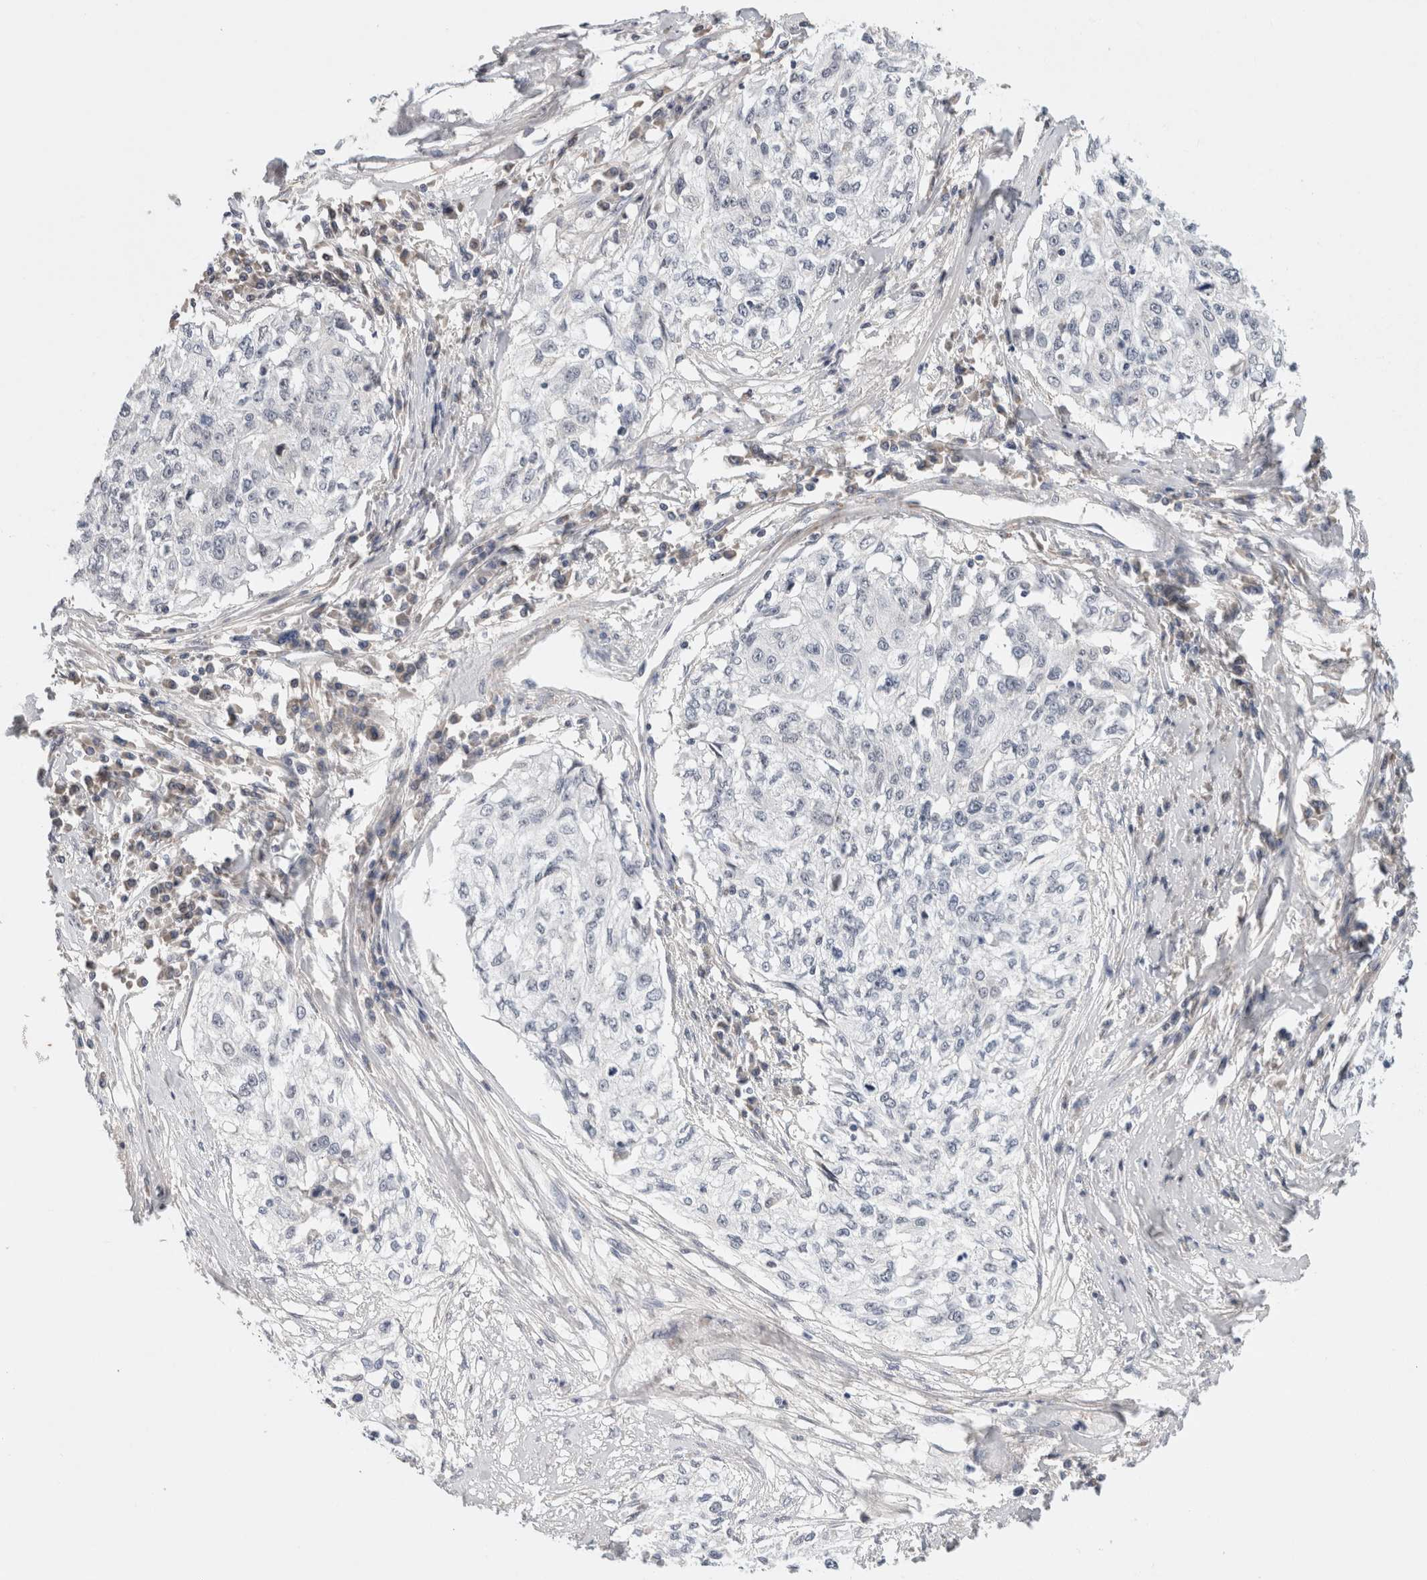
{"staining": {"intensity": "negative", "quantity": "none", "location": "none"}, "tissue": "cervical cancer", "cell_type": "Tumor cells", "image_type": "cancer", "snomed": [{"axis": "morphology", "description": "Squamous cell carcinoma, NOS"}, {"axis": "topography", "description": "Cervix"}], "caption": "Tumor cells show no significant protein expression in cervical cancer (squamous cell carcinoma).", "gene": "HCN3", "patient": {"sex": "female", "age": 57}}